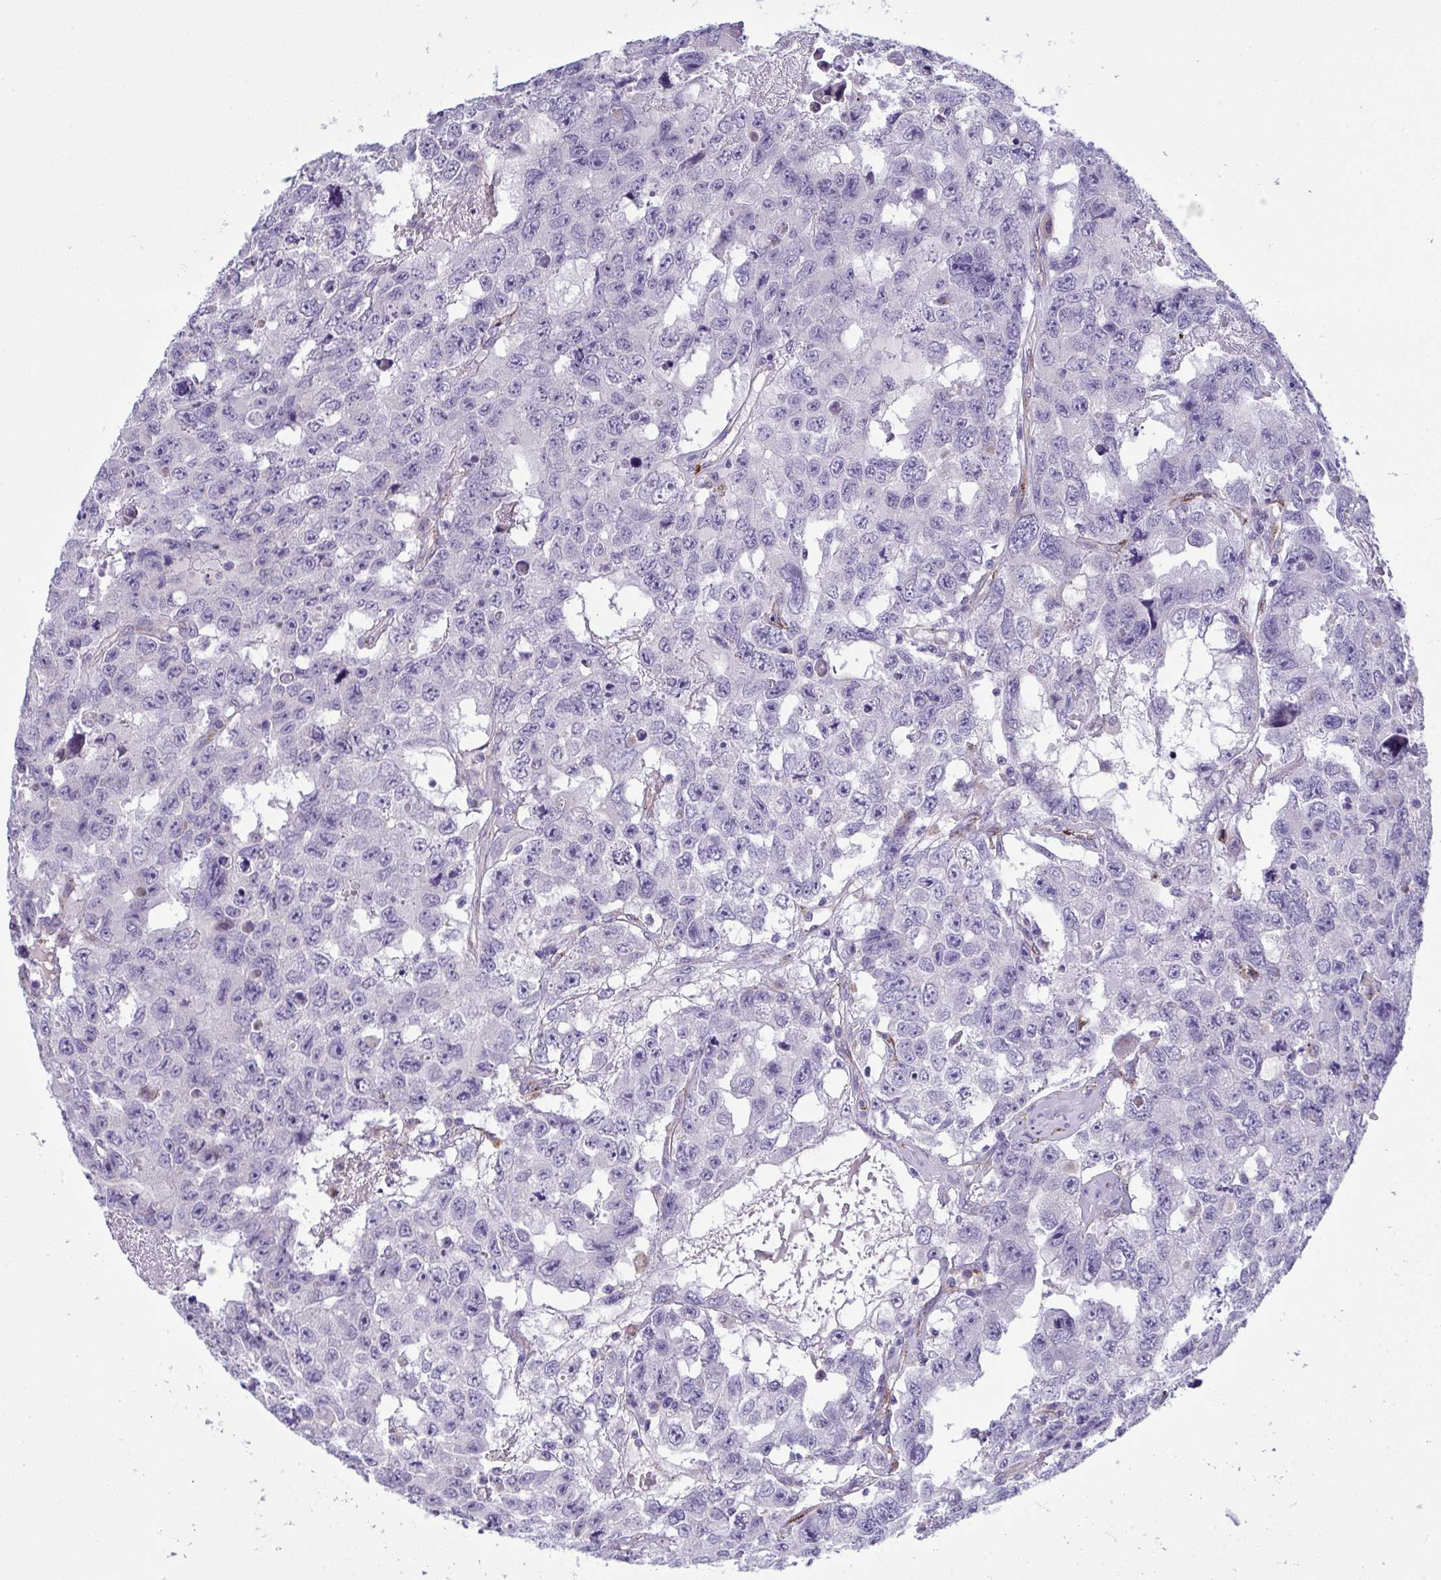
{"staining": {"intensity": "negative", "quantity": "none", "location": "none"}, "tissue": "testis cancer", "cell_type": "Tumor cells", "image_type": "cancer", "snomed": [{"axis": "morphology", "description": "Seminoma, NOS"}, {"axis": "topography", "description": "Testis"}], "caption": "The immunohistochemistry image has no significant staining in tumor cells of seminoma (testis) tissue.", "gene": "TOR1AIP2", "patient": {"sex": "male", "age": 26}}